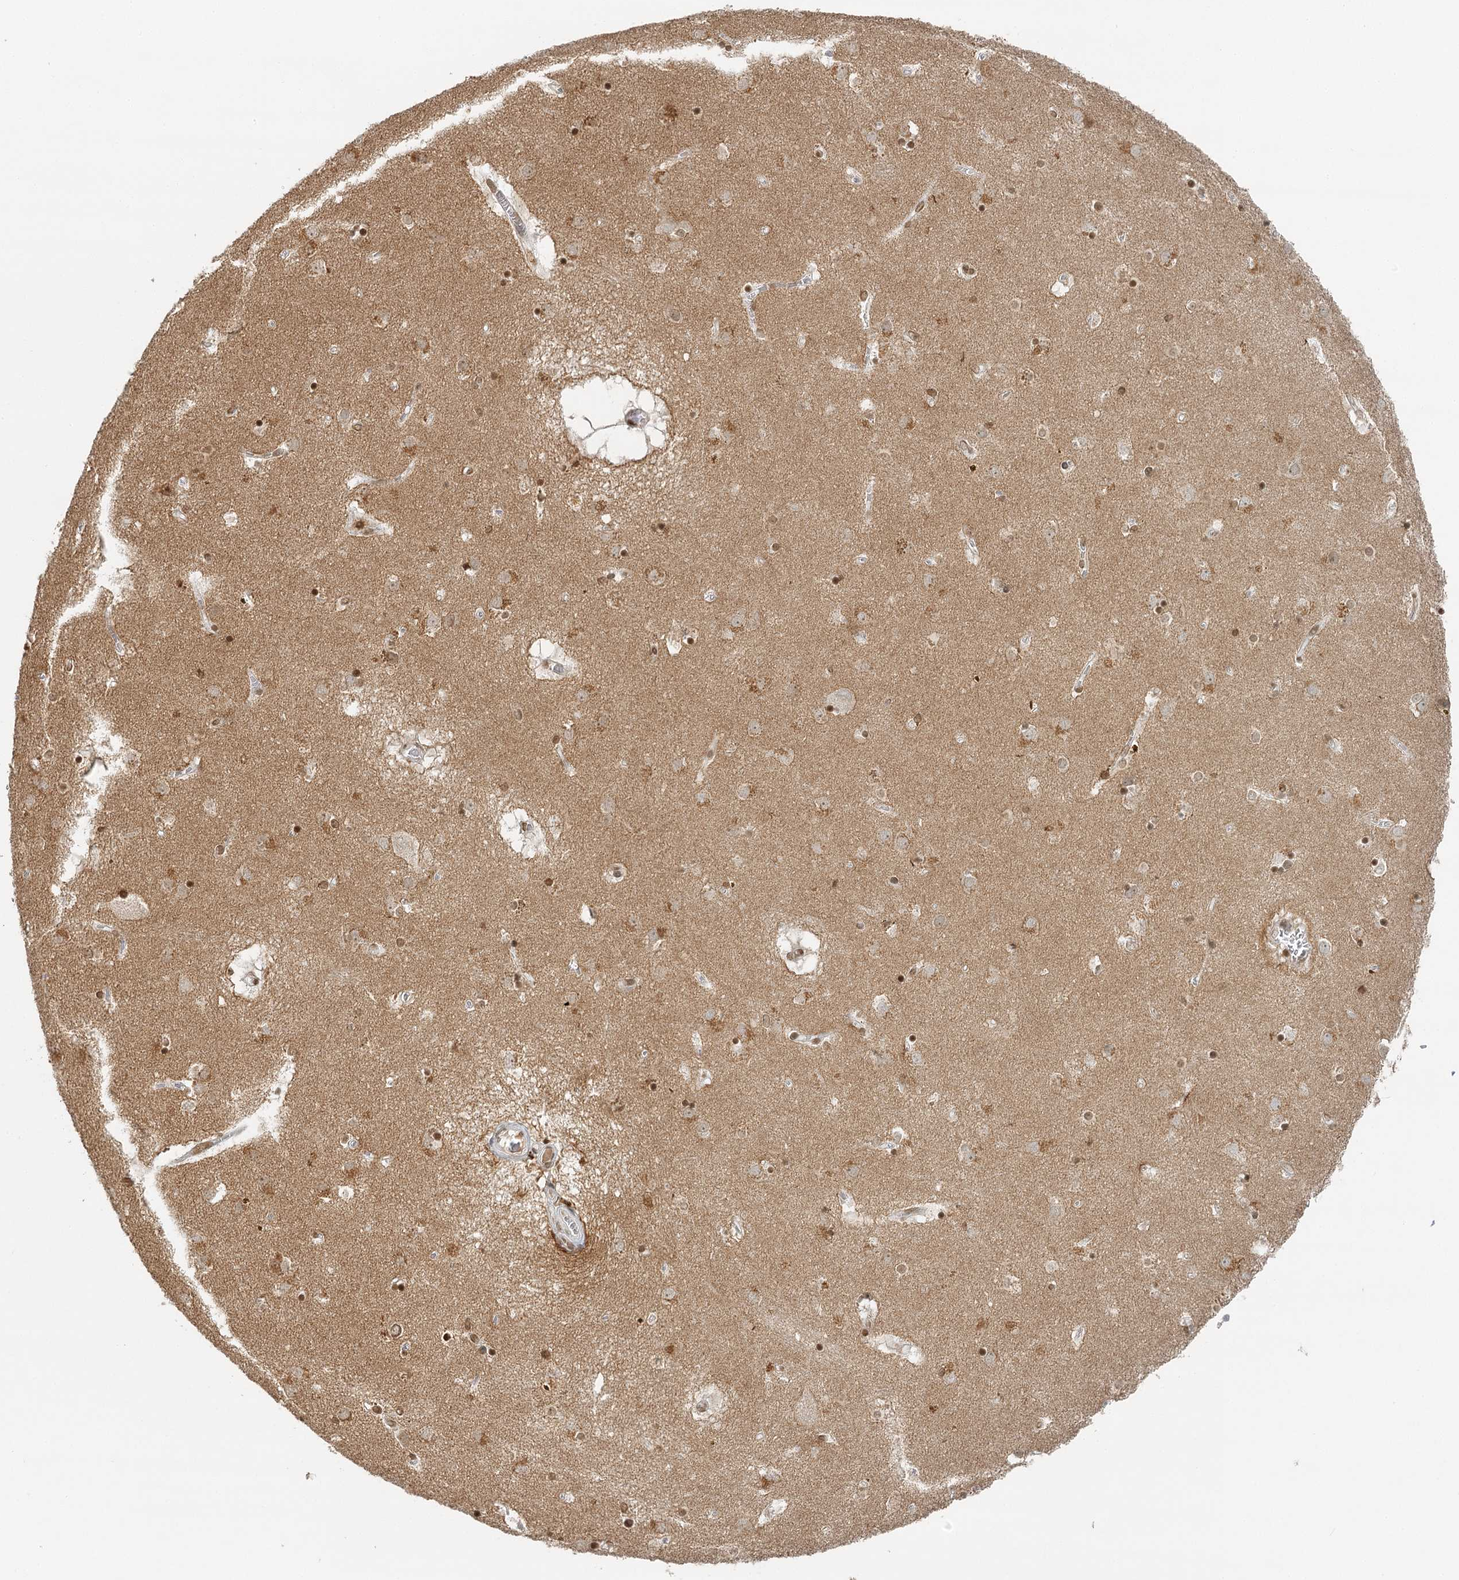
{"staining": {"intensity": "moderate", "quantity": "<25%", "location": "cytoplasmic/membranous,nuclear"}, "tissue": "caudate", "cell_type": "Glial cells", "image_type": "normal", "snomed": [{"axis": "morphology", "description": "Normal tissue, NOS"}, {"axis": "topography", "description": "Lateral ventricle wall"}], "caption": "This histopathology image exhibits immunohistochemistry (IHC) staining of benign caudate, with low moderate cytoplasmic/membranous,nuclear expression in approximately <25% of glial cells.", "gene": "VSIG1", "patient": {"sex": "male", "age": 70}}